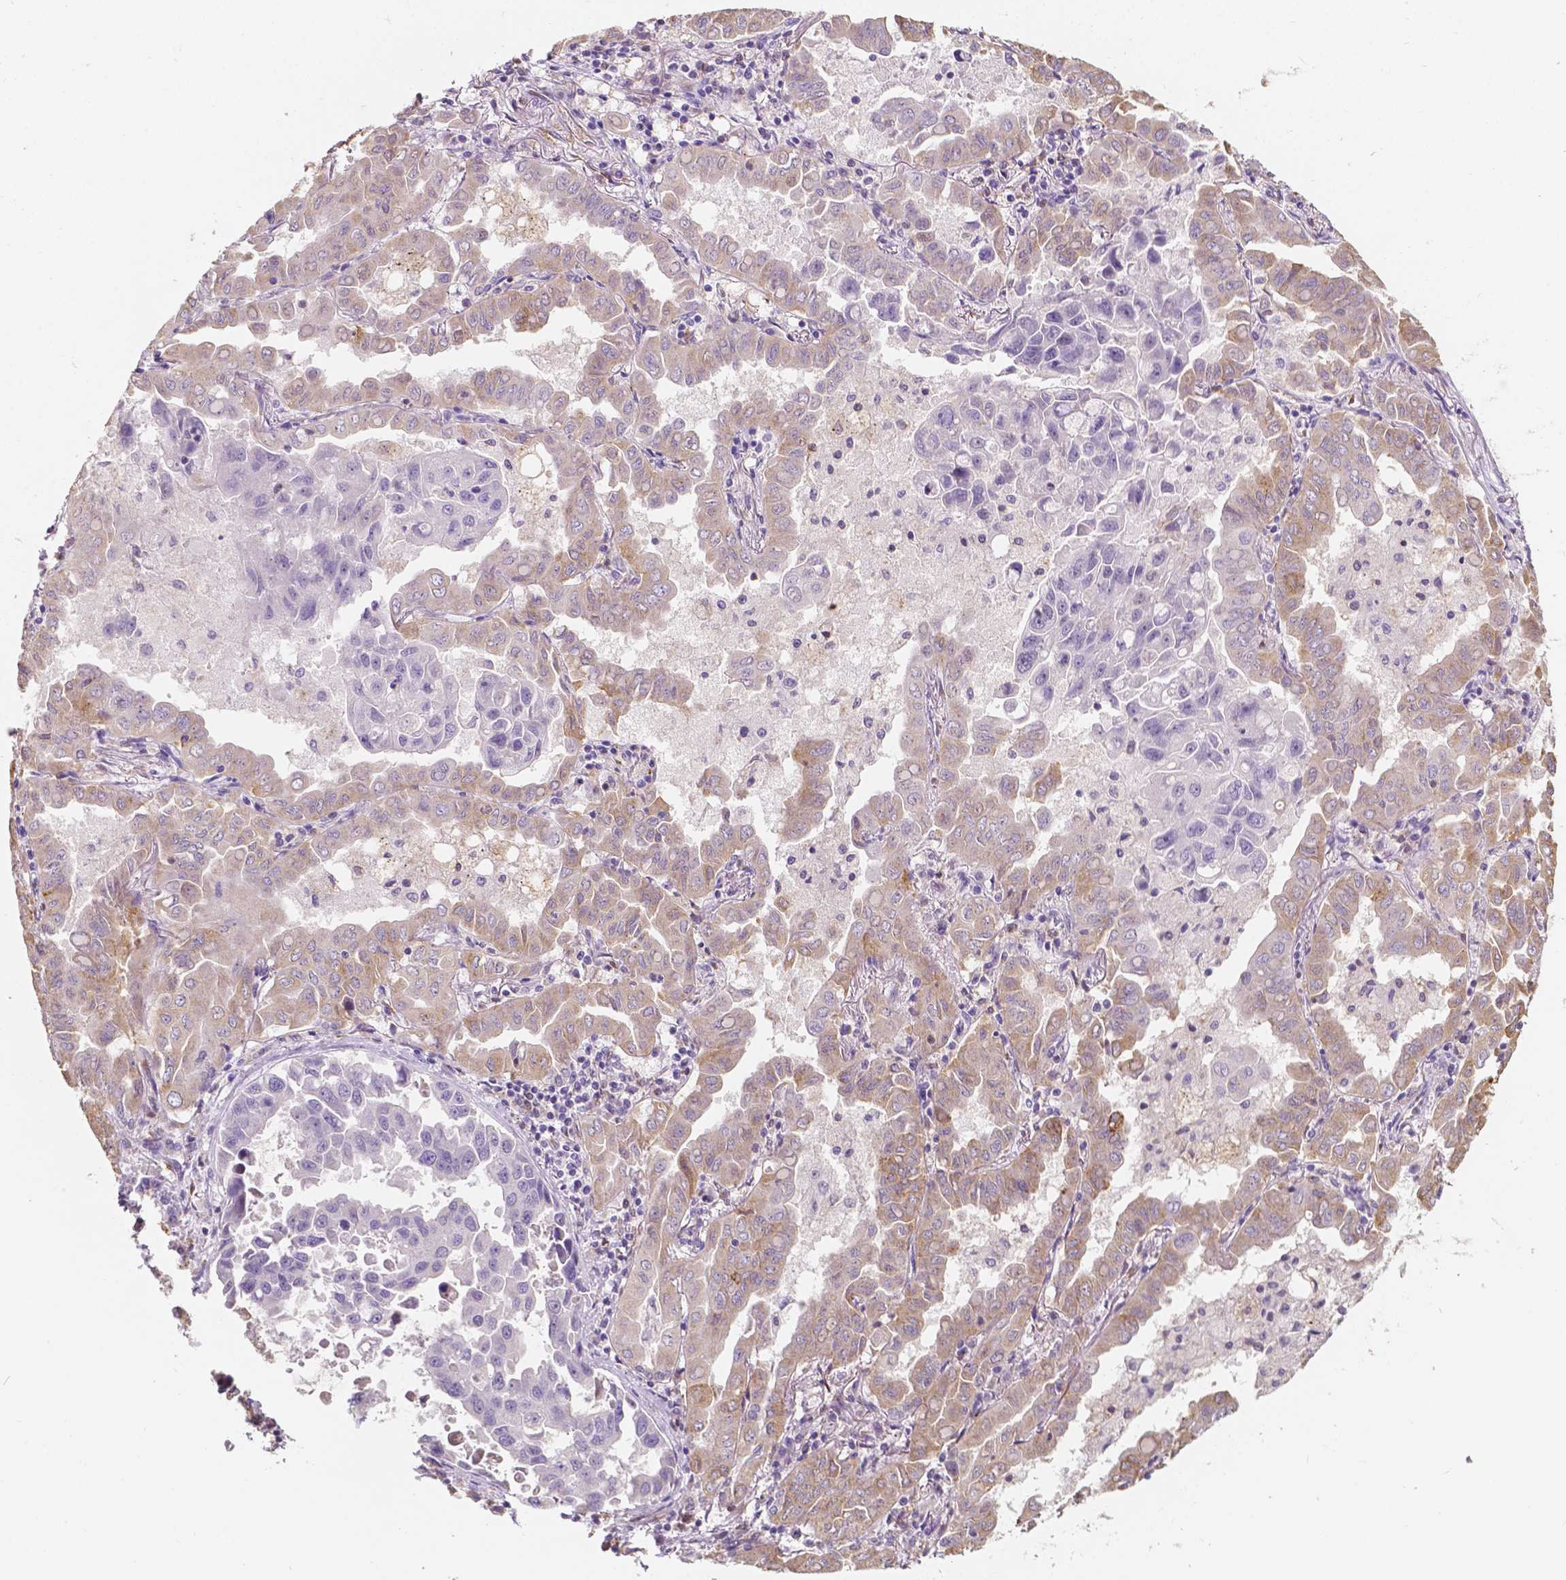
{"staining": {"intensity": "weak", "quantity": "25%-75%", "location": "cytoplasmic/membranous"}, "tissue": "lung cancer", "cell_type": "Tumor cells", "image_type": "cancer", "snomed": [{"axis": "morphology", "description": "Adenocarcinoma, NOS"}, {"axis": "topography", "description": "Lung"}], "caption": "A low amount of weak cytoplasmic/membranous positivity is appreciated in about 25%-75% of tumor cells in lung cancer (adenocarcinoma) tissue.", "gene": "SLC22A4", "patient": {"sex": "male", "age": 64}}